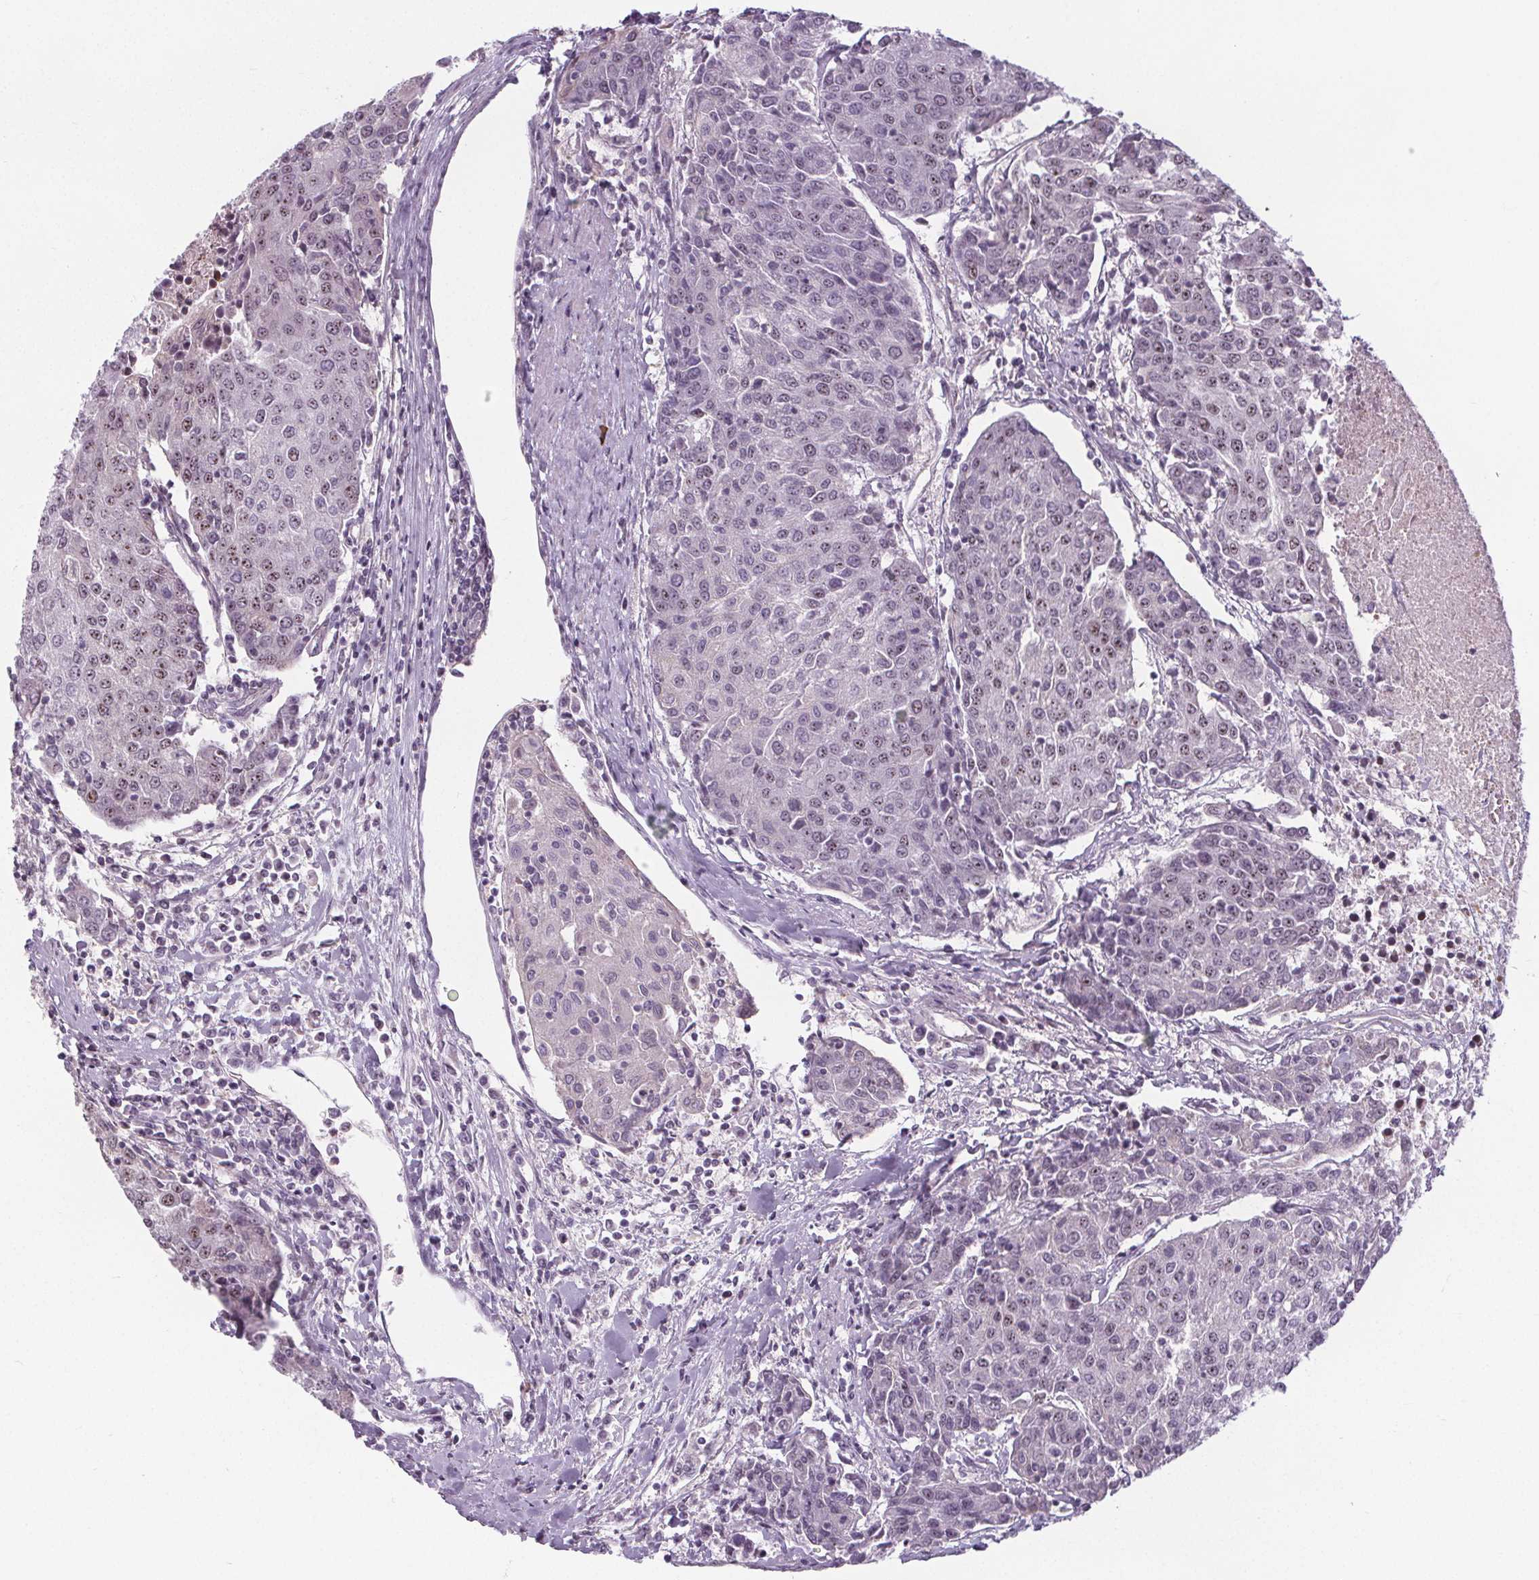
{"staining": {"intensity": "moderate", "quantity": "<25%", "location": "nuclear"}, "tissue": "urothelial cancer", "cell_type": "Tumor cells", "image_type": "cancer", "snomed": [{"axis": "morphology", "description": "Urothelial carcinoma, High grade"}, {"axis": "topography", "description": "Urinary bladder"}], "caption": "A micrograph showing moderate nuclear positivity in about <25% of tumor cells in urothelial carcinoma (high-grade), as visualized by brown immunohistochemical staining.", "gene": "NOLC1", "patient": {"sex": "female", "age": 85}}